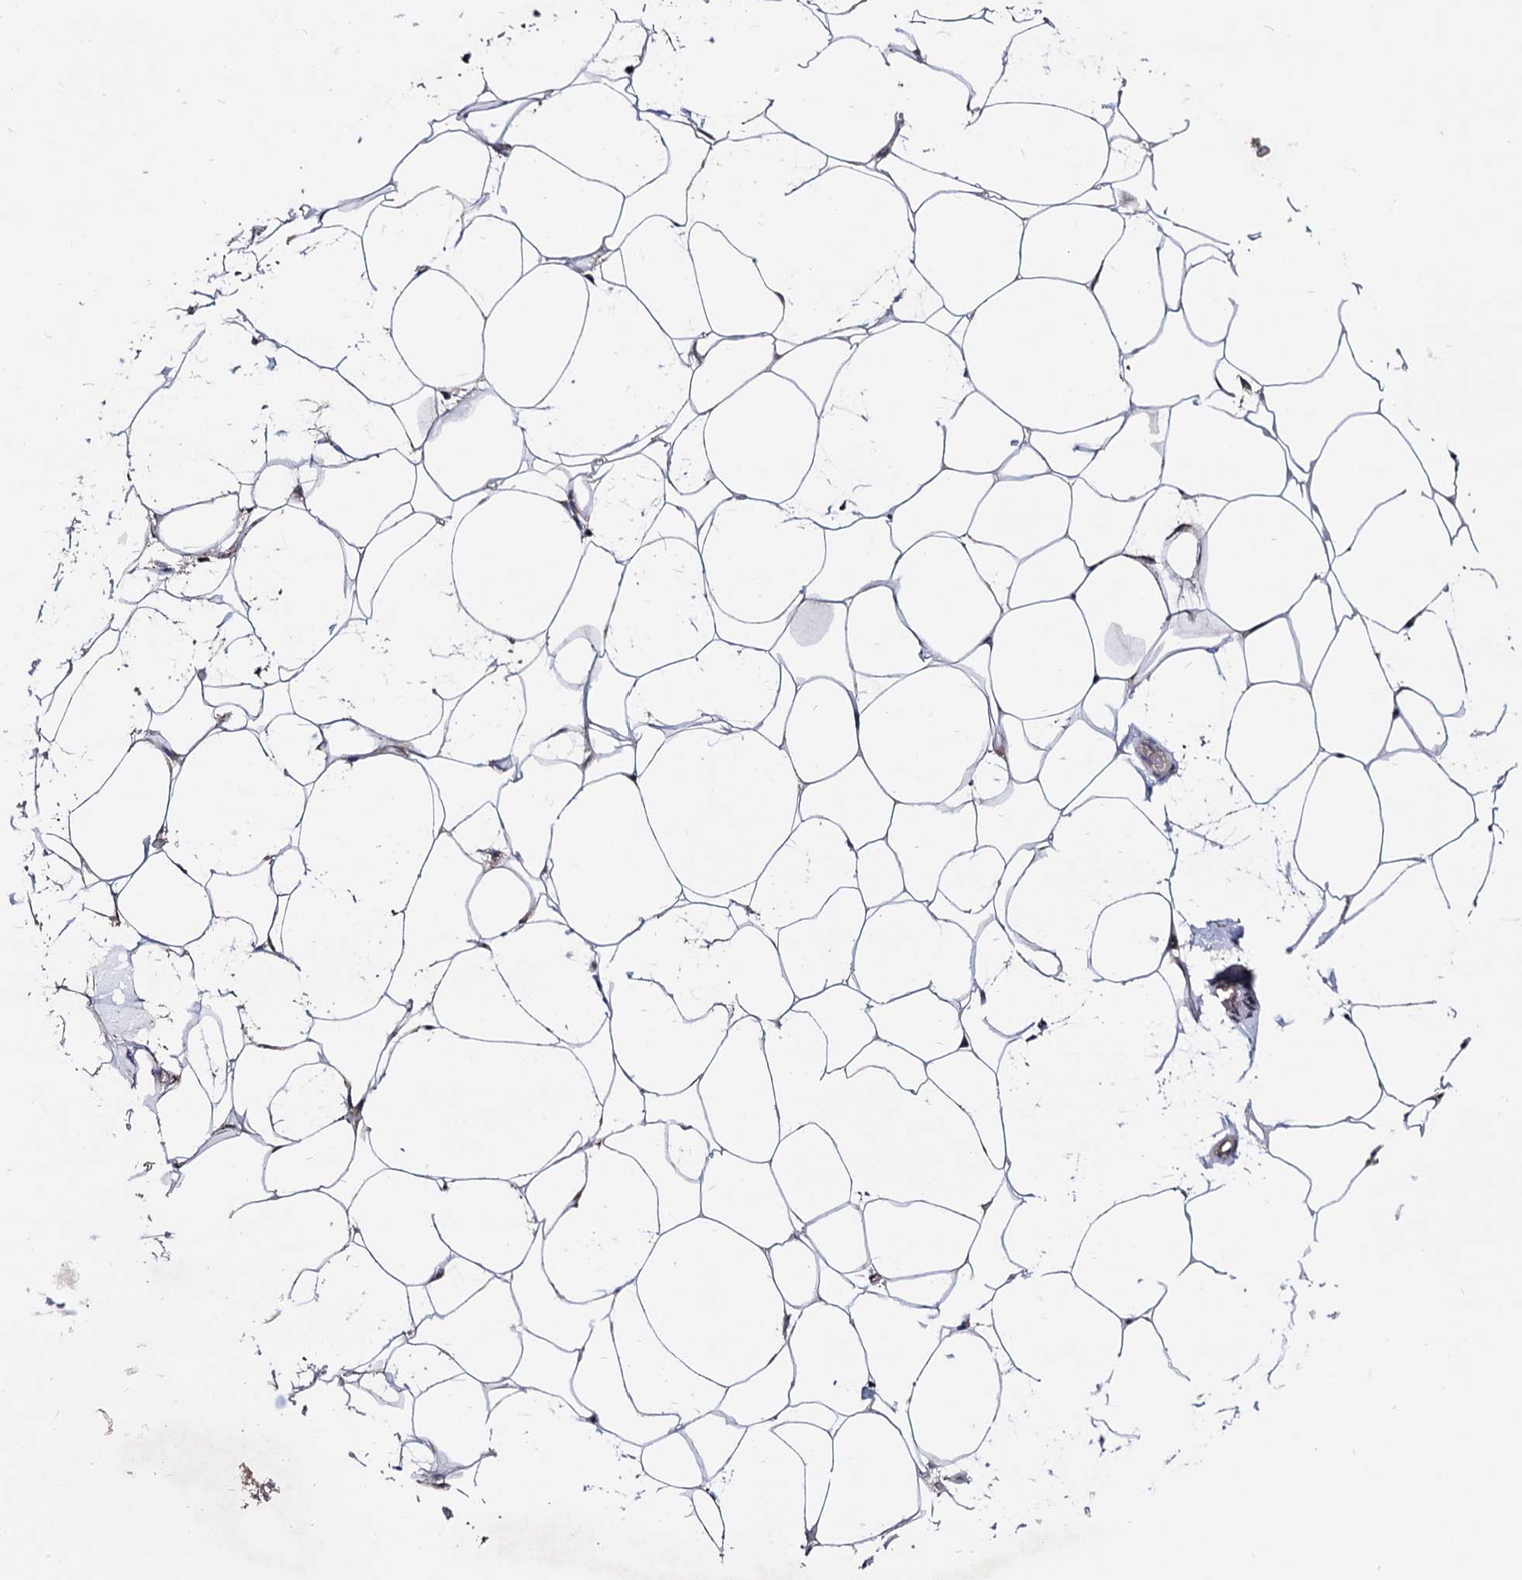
{"staining": {"intensity": "strong", "quantity": "25%-75%", "location": "cytoplasmic/membranous"}, "tissue": "adipose tissue", "cell_type": "Adipocytes", "image_type": "normal", "snomed": [{"axis": "morphology", "description": "Normal tissue, NOS"}, {"axis": "topography", "description": "Breast"}], "caption": "Adipocytes show high levels of strong cytoplasmic/membranous positivity in about 25%-75% of cells in unremarkable adipose tissue.", "gene": "MICAL2", "patient": {"sex": "female", "age": 26}}